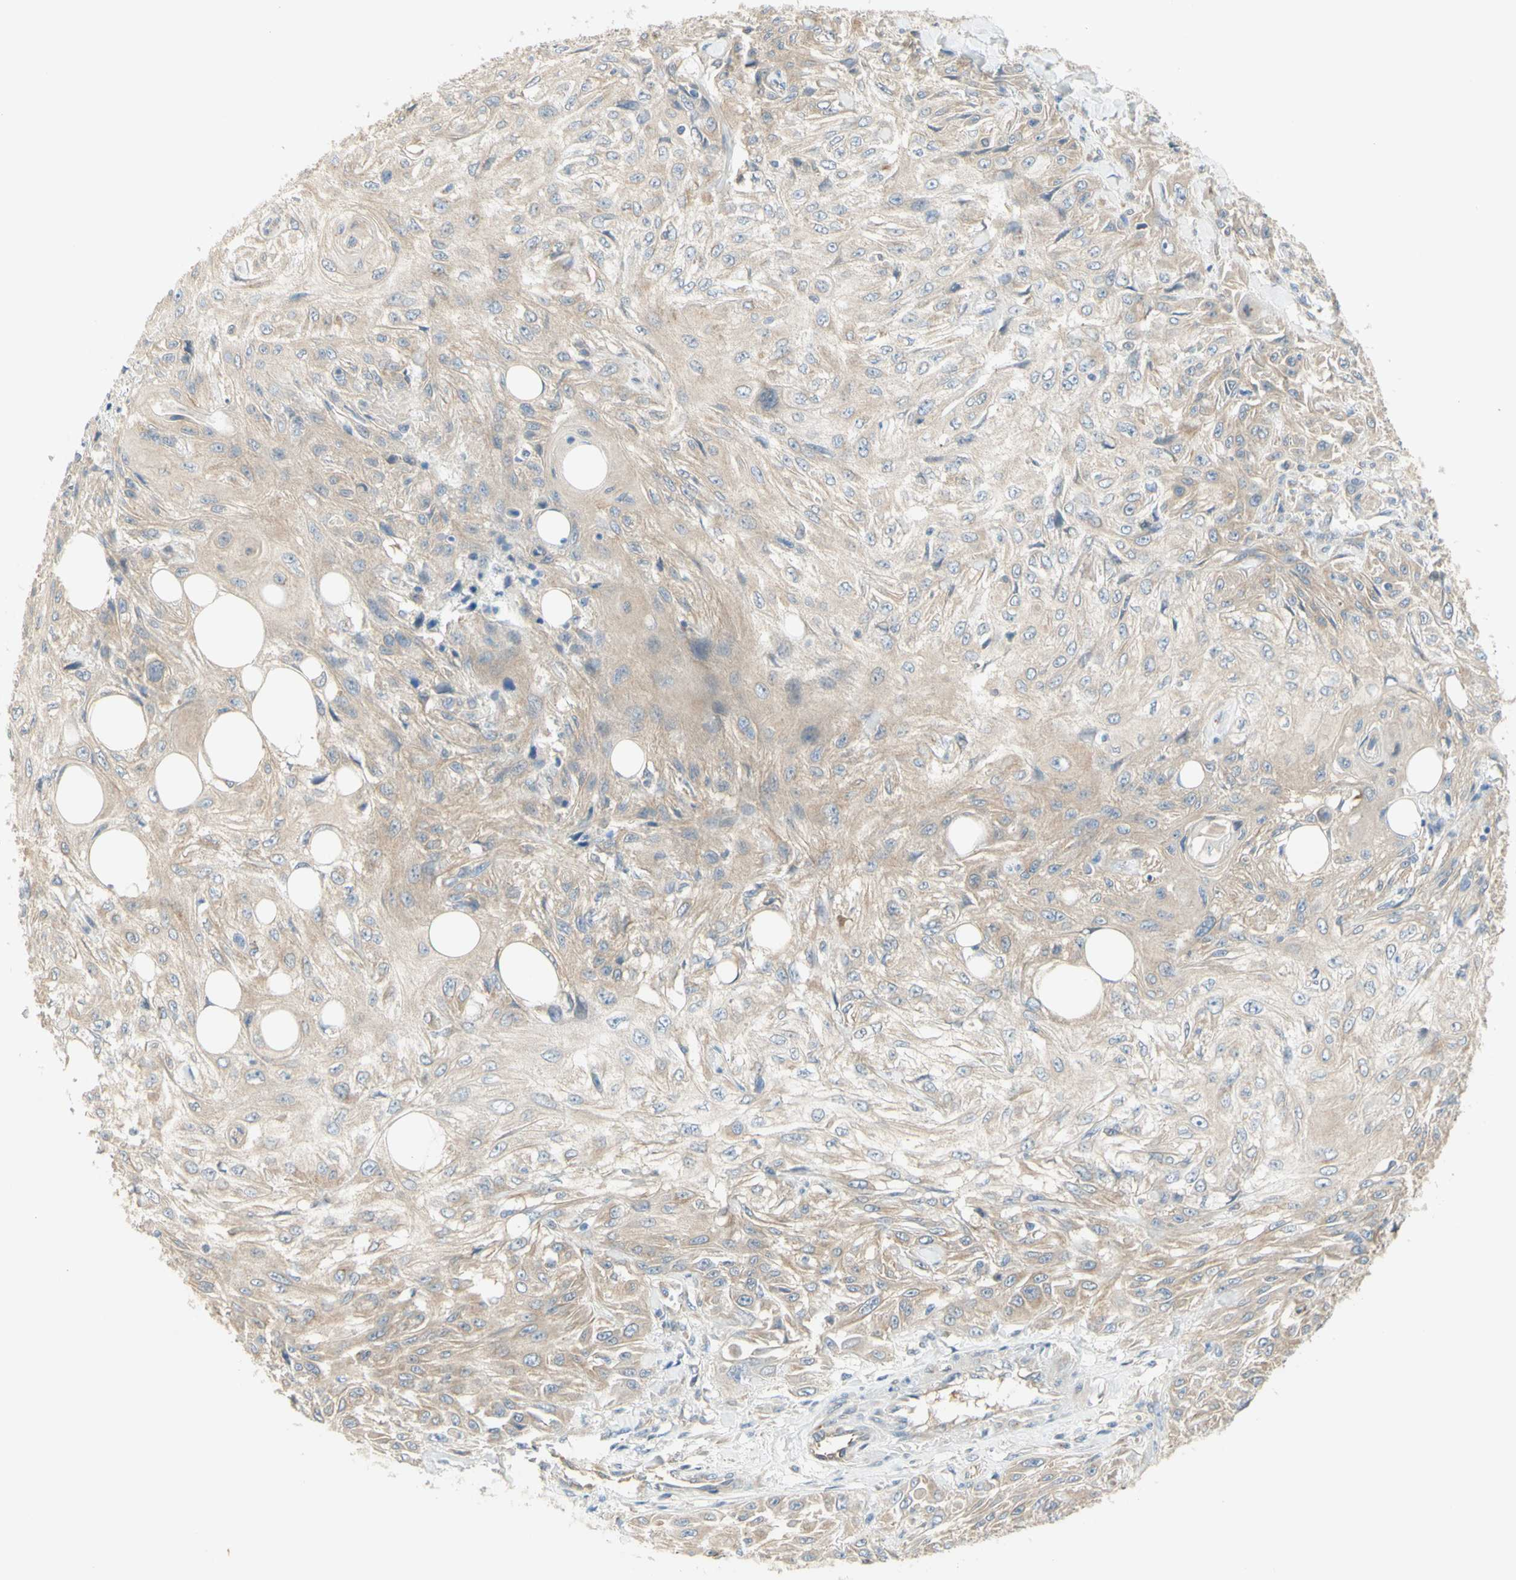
{"staining": {"intensity": "weak", "quantity": ">75%", "location": "cytoplasmic/membranous"}, "tissue": "skin cancer", "cell_type": "Tumor cells", "image_type": "cancer", "snomed": [{"axis": "morphology", "description": "Squamous cell carcinoma, NOS"}, {"axis": "topography", "description": "Skin"}], "caption": "About >75% of tumor cells in human skin cancer demonstrate weak cytoplasmic/membranous protein positivity as visualized by brown immunohistochemical staining.", "gene": "DYNC1H1", "patient": {"sex": "male", "age": 75}}